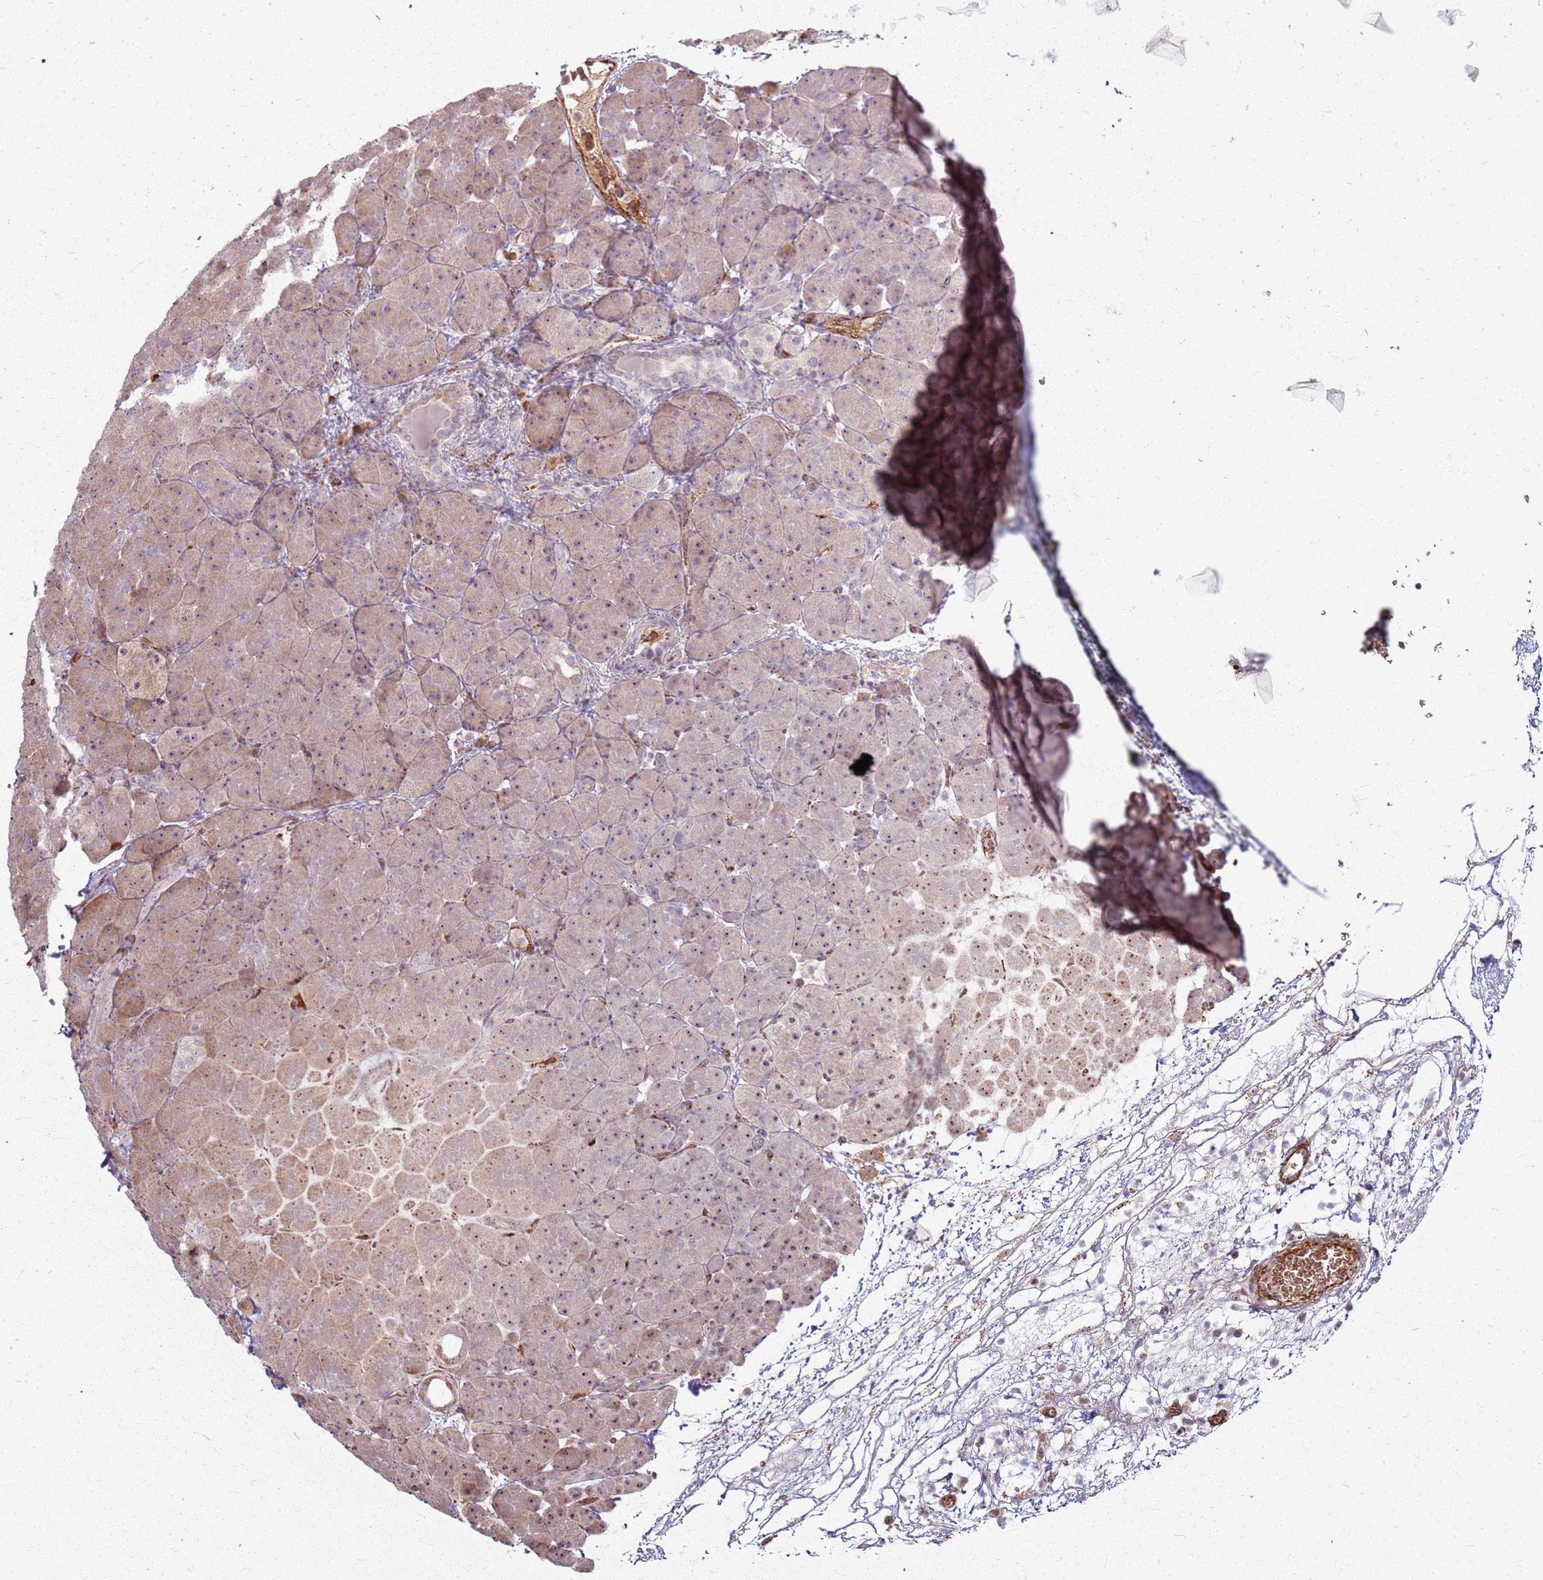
{"staining": {"intensity": "moderate", "quantity": ">75%", "location": "cytoplasmic/membranous,nuclear"}, "tissue": "pancreas", "cell_type": "Exocrine glandular cells", "image_type": "normal", "snomed": [{"axis": "morphology", "description": "Normal tissue, NOS"}, {"axis": "topography", "description": "Pancreas"}], "caption": "Pancreas was stained to show a protein in brown. There is medium levels of moderate cytoplasmic/membranous,nuclear expression in approximately >75% of exocrine glandular cells. (DAB = brown stain, brightfield microscopy at high magnification).", "gene": "KRI1", "patient": {"sex": "male", "age": 66}}